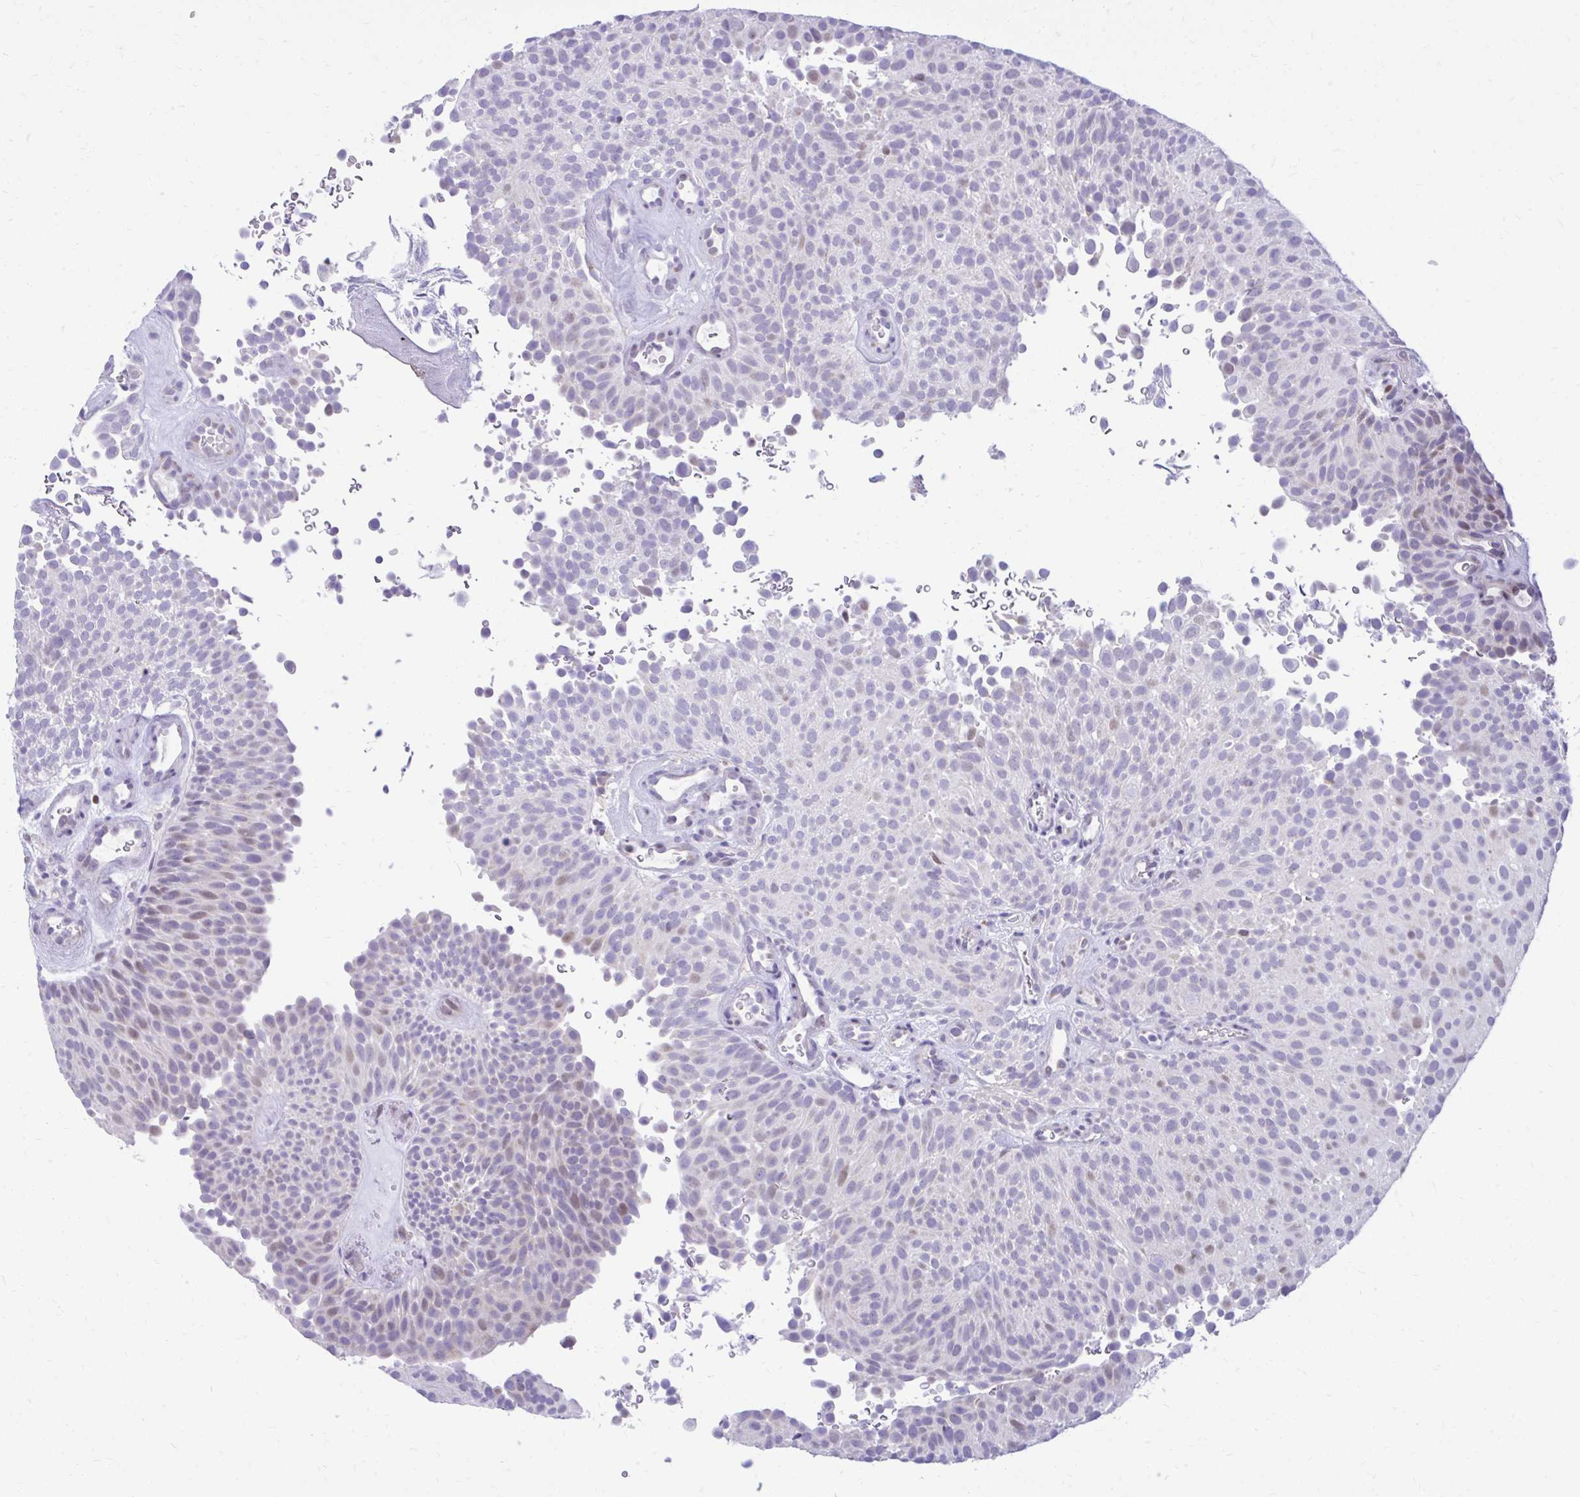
{"staining": {"intensity": "weak", "quantity": "25%-75%", "location": "nuclear"}, "tissue": "urothelial cancer", "cell_type": "Tumor cells", "image_type": "cancer", "snomed": [{"axis": "morphology", "description": "Urothelial carcinoma, Low grade"}, {"axis": "topography", "description": "Urinary bladder"}], "caption": "A low amount of weak nuclear positivity is appreciated in about 25%-75% of tumor cells in urothelial cancer tissue. (Brightfield microscopy of DAB IHC at high magnification).", "gene": "GLB1L2", "patient": {"sex": "male", "age": 78}}